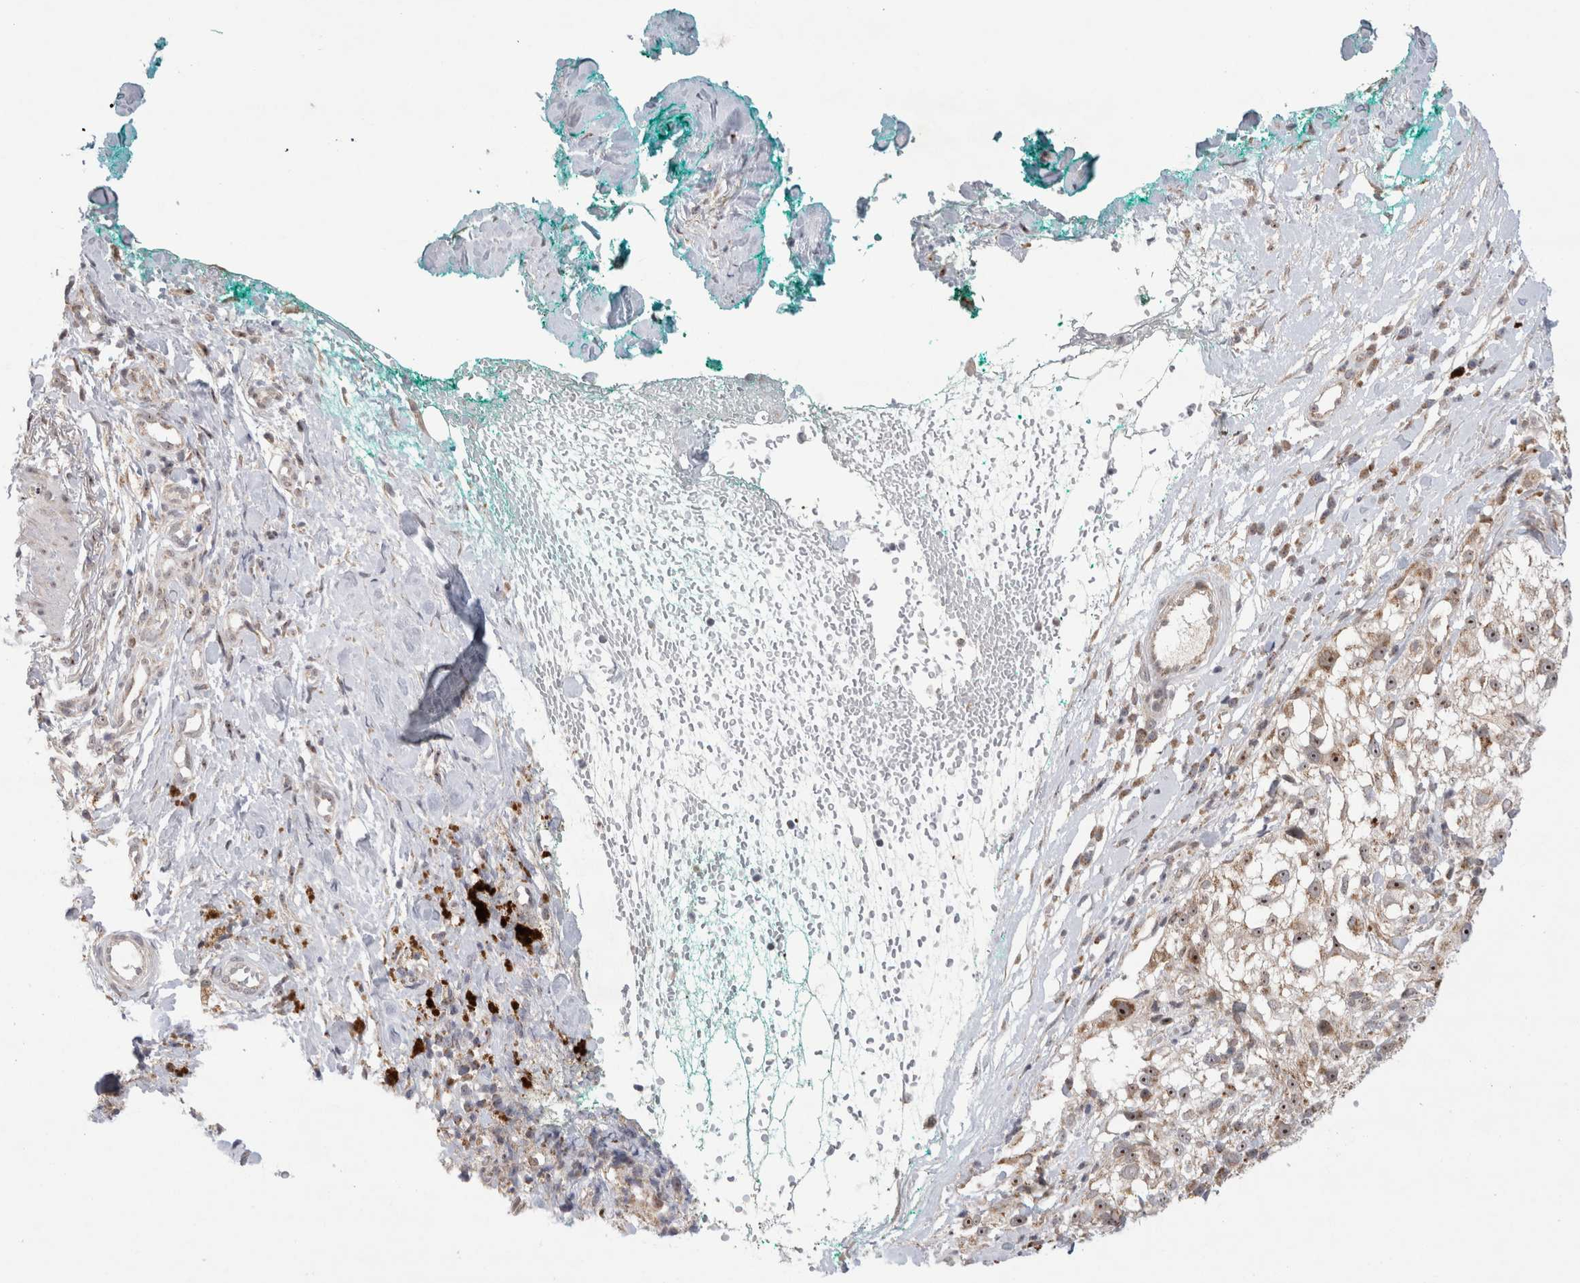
{"staining": {"intensity": "moderate", "quantity": ">75%", "location": "cytoplasmic/membranous,nuclear"}, "tissue": "melanoma", "cell_type": "Tumor cells", "image_type": "cancer", "snomed": [{"axis": "morphology", "description": "Necrosis, NOS"}, {"axis": "morphology", "description": "Malignant melanoma, NOS"}, {"axis": "topography", "description": "Skin"}], "caption": "Malignant melanoma tissue displays moderate cytoplasmic/membranous and nuclear positivity in approximately >75% of tumor cells, visualized by immunohistochemistry.", "gene": "MRPL37", "patient": {"sex": "female", "age": 87}}